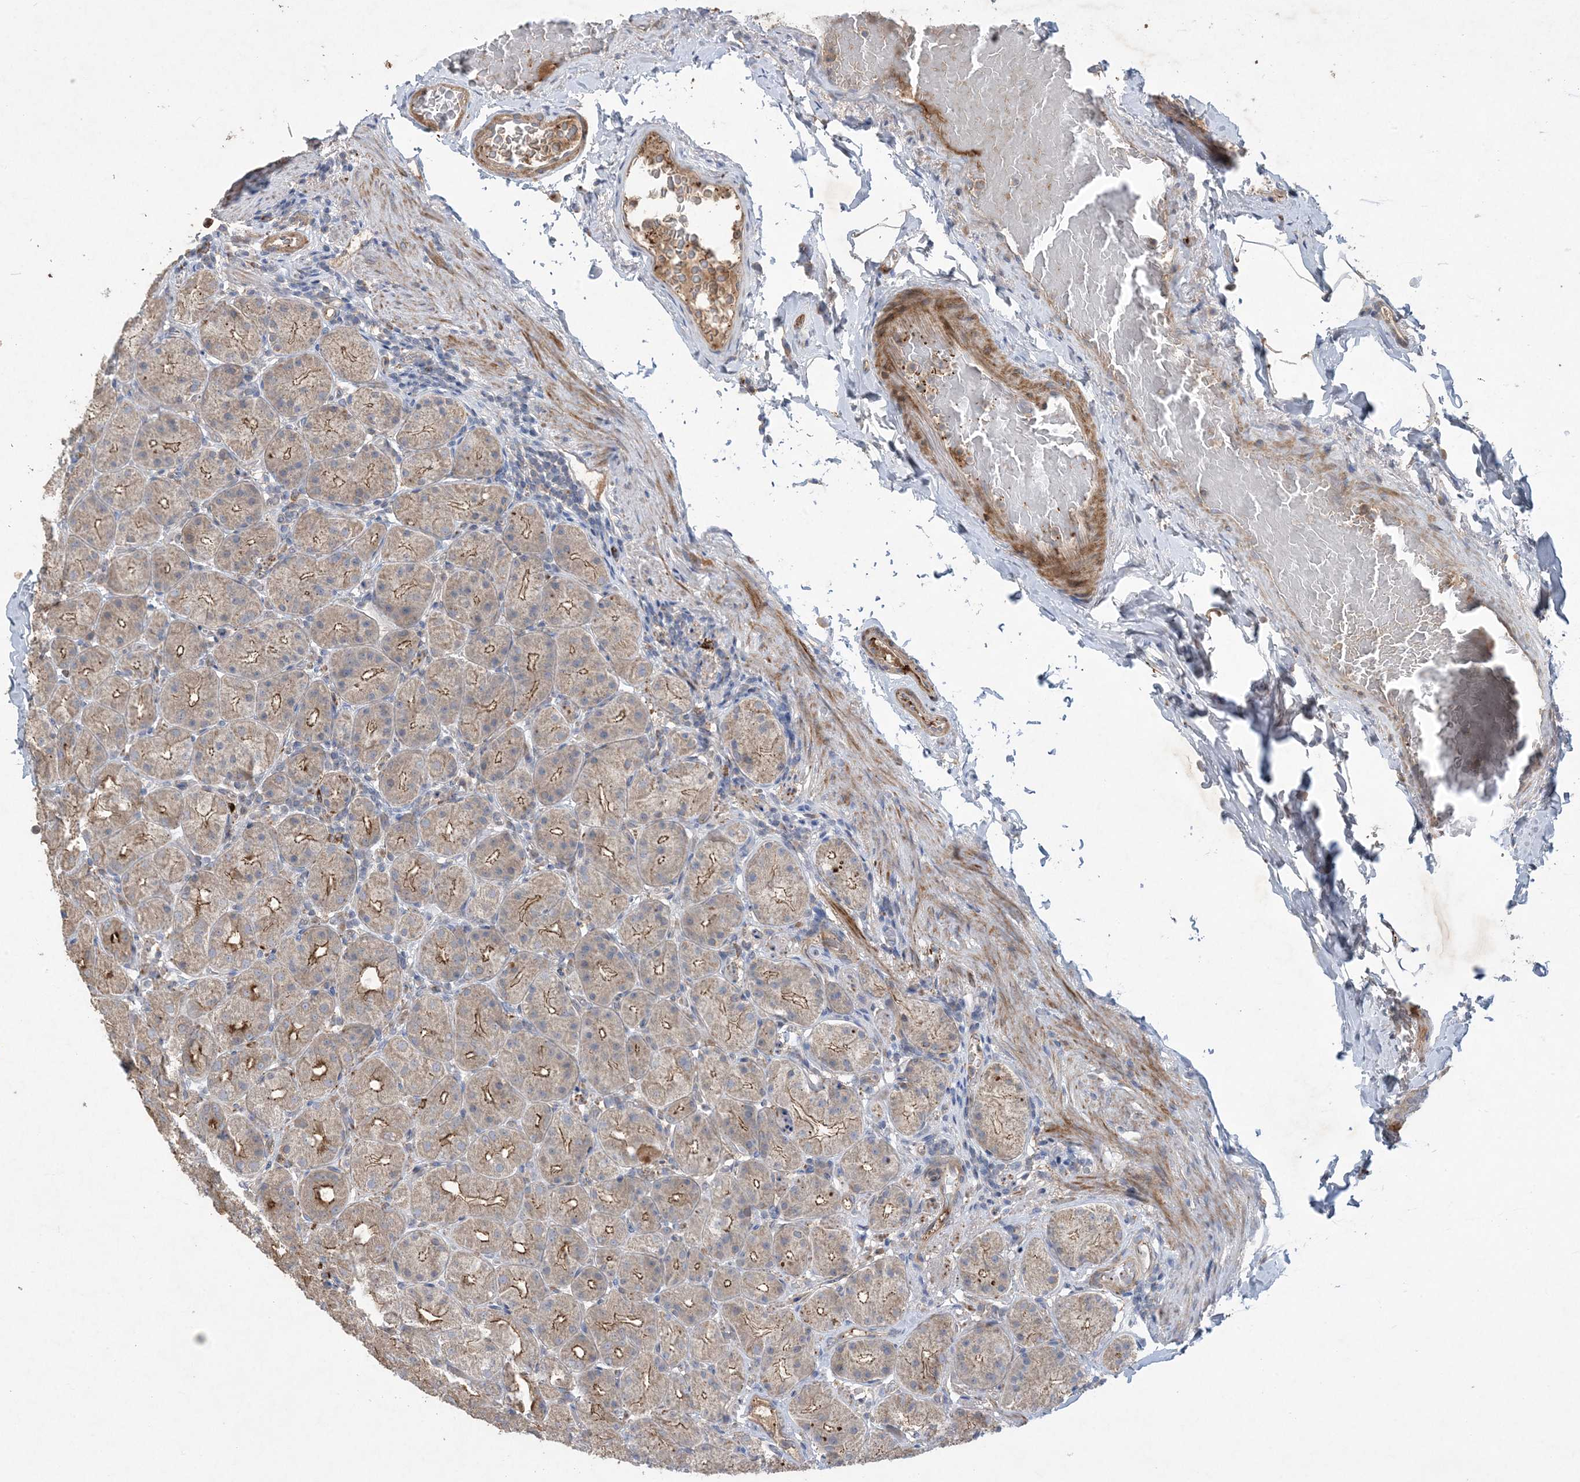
{"staining": {"intensity": "moderate", "quantity": ">75%", "location": "cytoplasmic/membranous"}, "tissue": "stomach", "cell_type": "Glandular cells", "image_type": "normal", "snomed": [{"axis": "morphology", "description": "Normal tissue, NOS"}, {"axis": "topography", "description": "Stomach, upper"}], "caption": "Stomach stained with IHC reveals moderate cytoplasmic/membranous expression in approximately >75% of glandular cells.", "gene": "MASP2", "patient": {"sex": "male", "age": 68}}